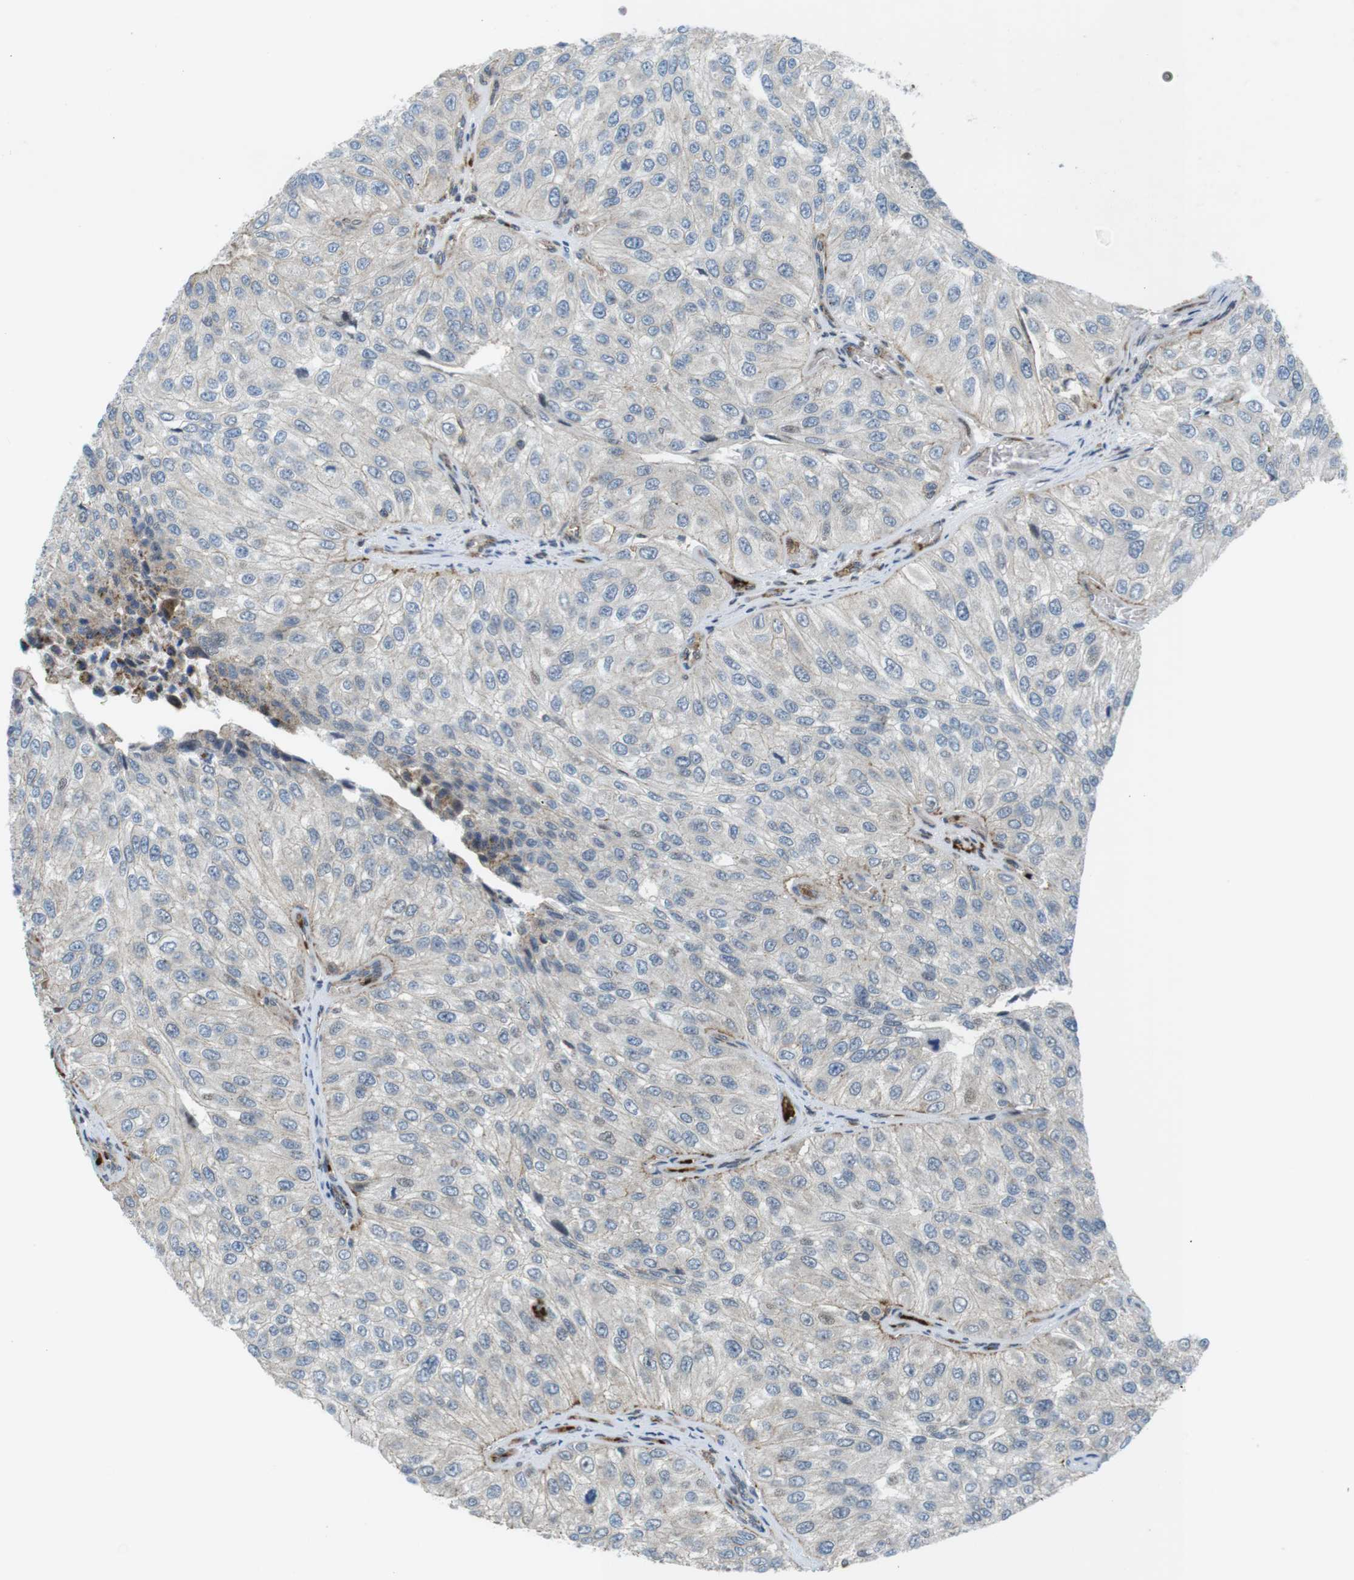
{"staining": {"intensity": "negative", "quantity": "none", "location": "none"}, "tissue": "urothelial cancer", "cell_type": "Tumor cells", "image_type": "cancer", "snomed": [{"axis": "morphology", "description": "Urothelial carcinoma, High grade"}, {"axis": "topography", "description": "Kidney"}, {"axis": "topography", "description": "Urinary bladder"}], "caption": "Urothelial cancer was stained to show a protein in brown. There is no significant expression in tumor cells.", "gene": "CUL7", "patient": {"sex": "male", "age": 77}}